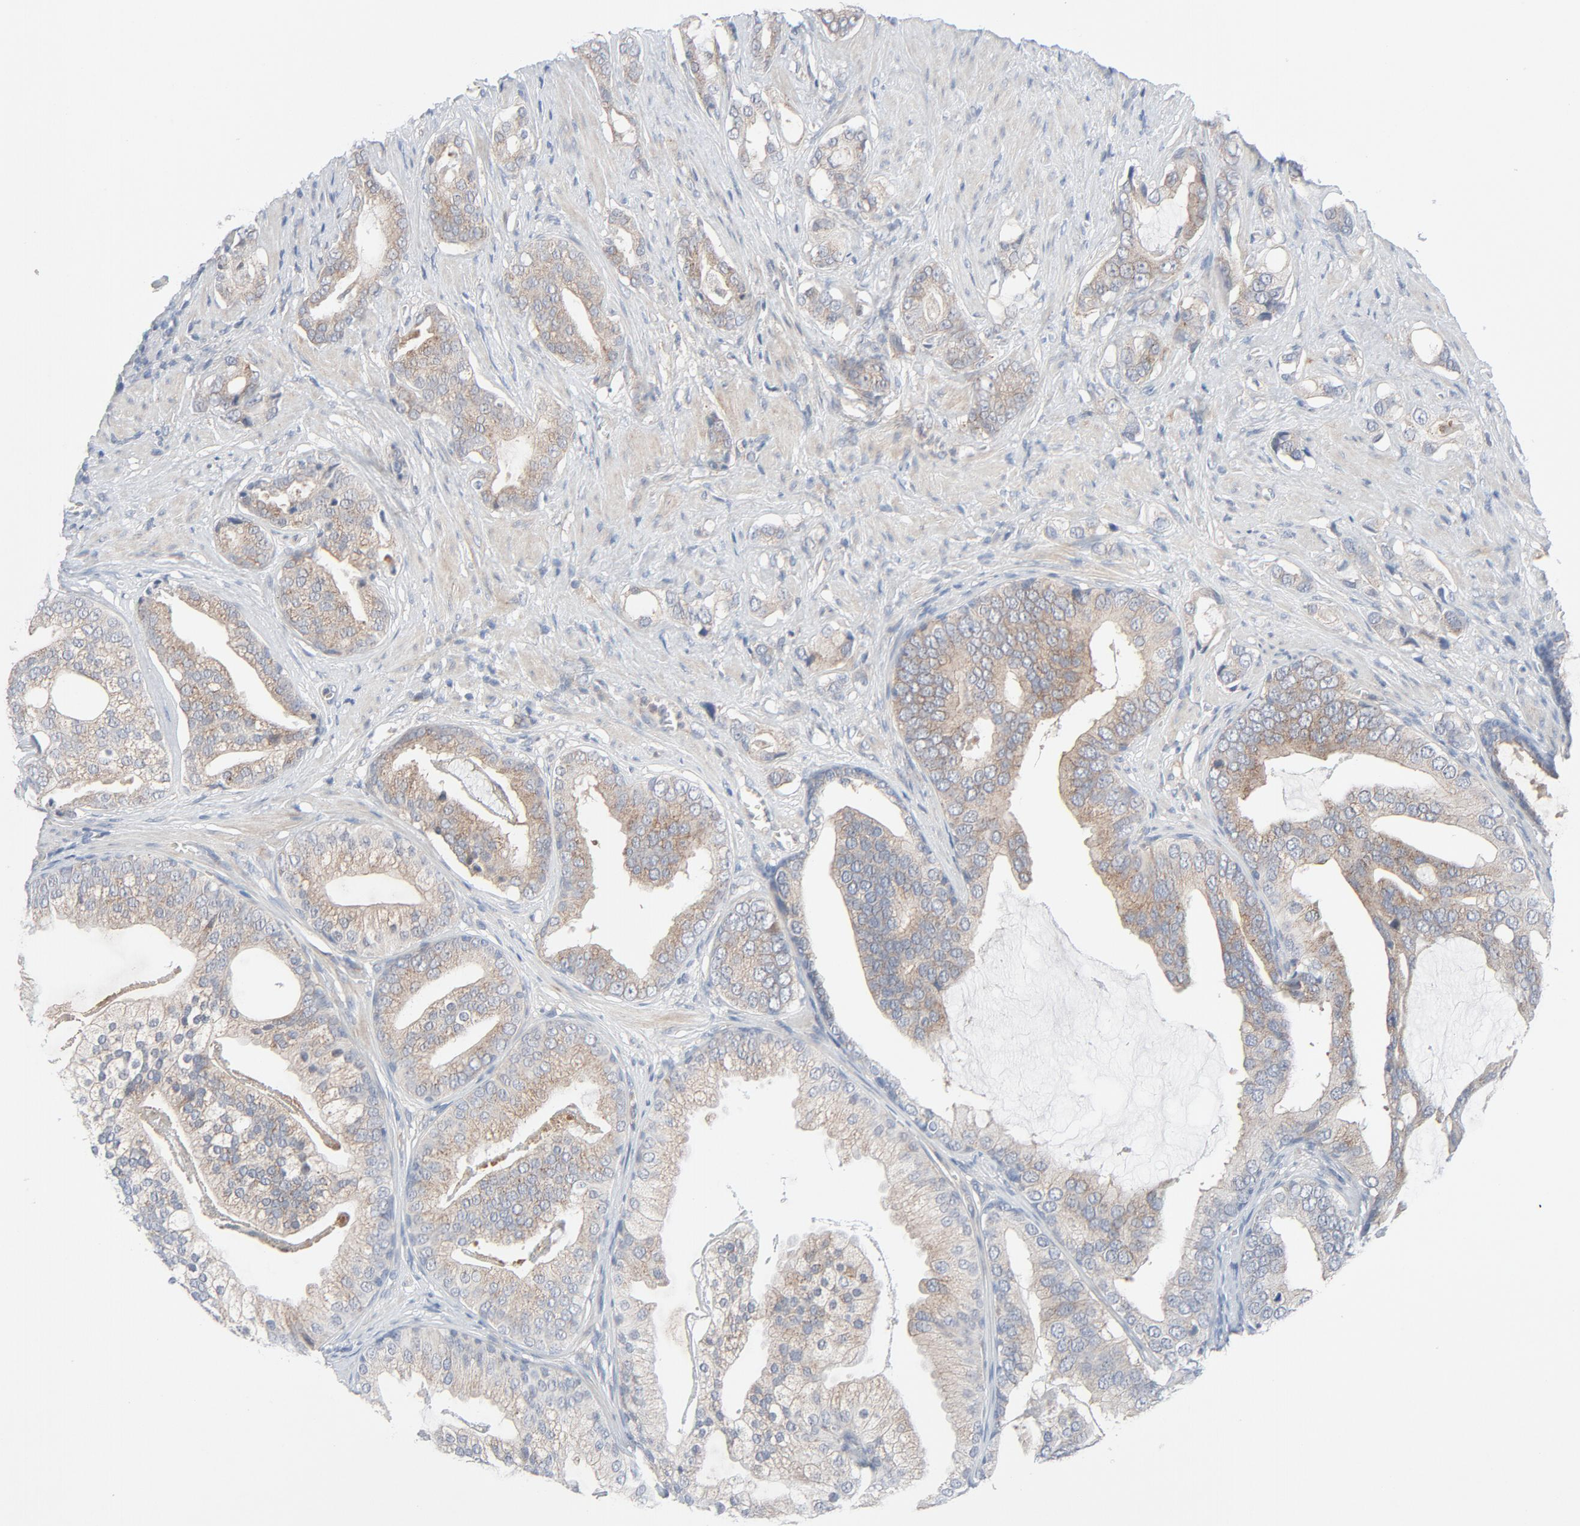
{"staining": {"intensity": "moderate", "quantity": ">75%", "location": "cytoplasmic/membranous"}, "tissue": "prostate cancer", "cell_type": "Tumor cells", "image_type": "cancer", "snomed": [{"axis": "morphology", "description": "Adenocarcinoma, Low grade"}, {"axis": "topography", "description": "Prostate"}], "caption": "IHC image of neoplastic tissue: human prostate cancer stained using immunohistochemistry (IHC) displays medium levels of moderate protein expression localized specifically in the cytoplasmic/membranous of tumor cells, appearing as a cytoplasmic/membranous brown color.", "gene": "TSG101", "patient": {"sex": "male", "age": 58}}